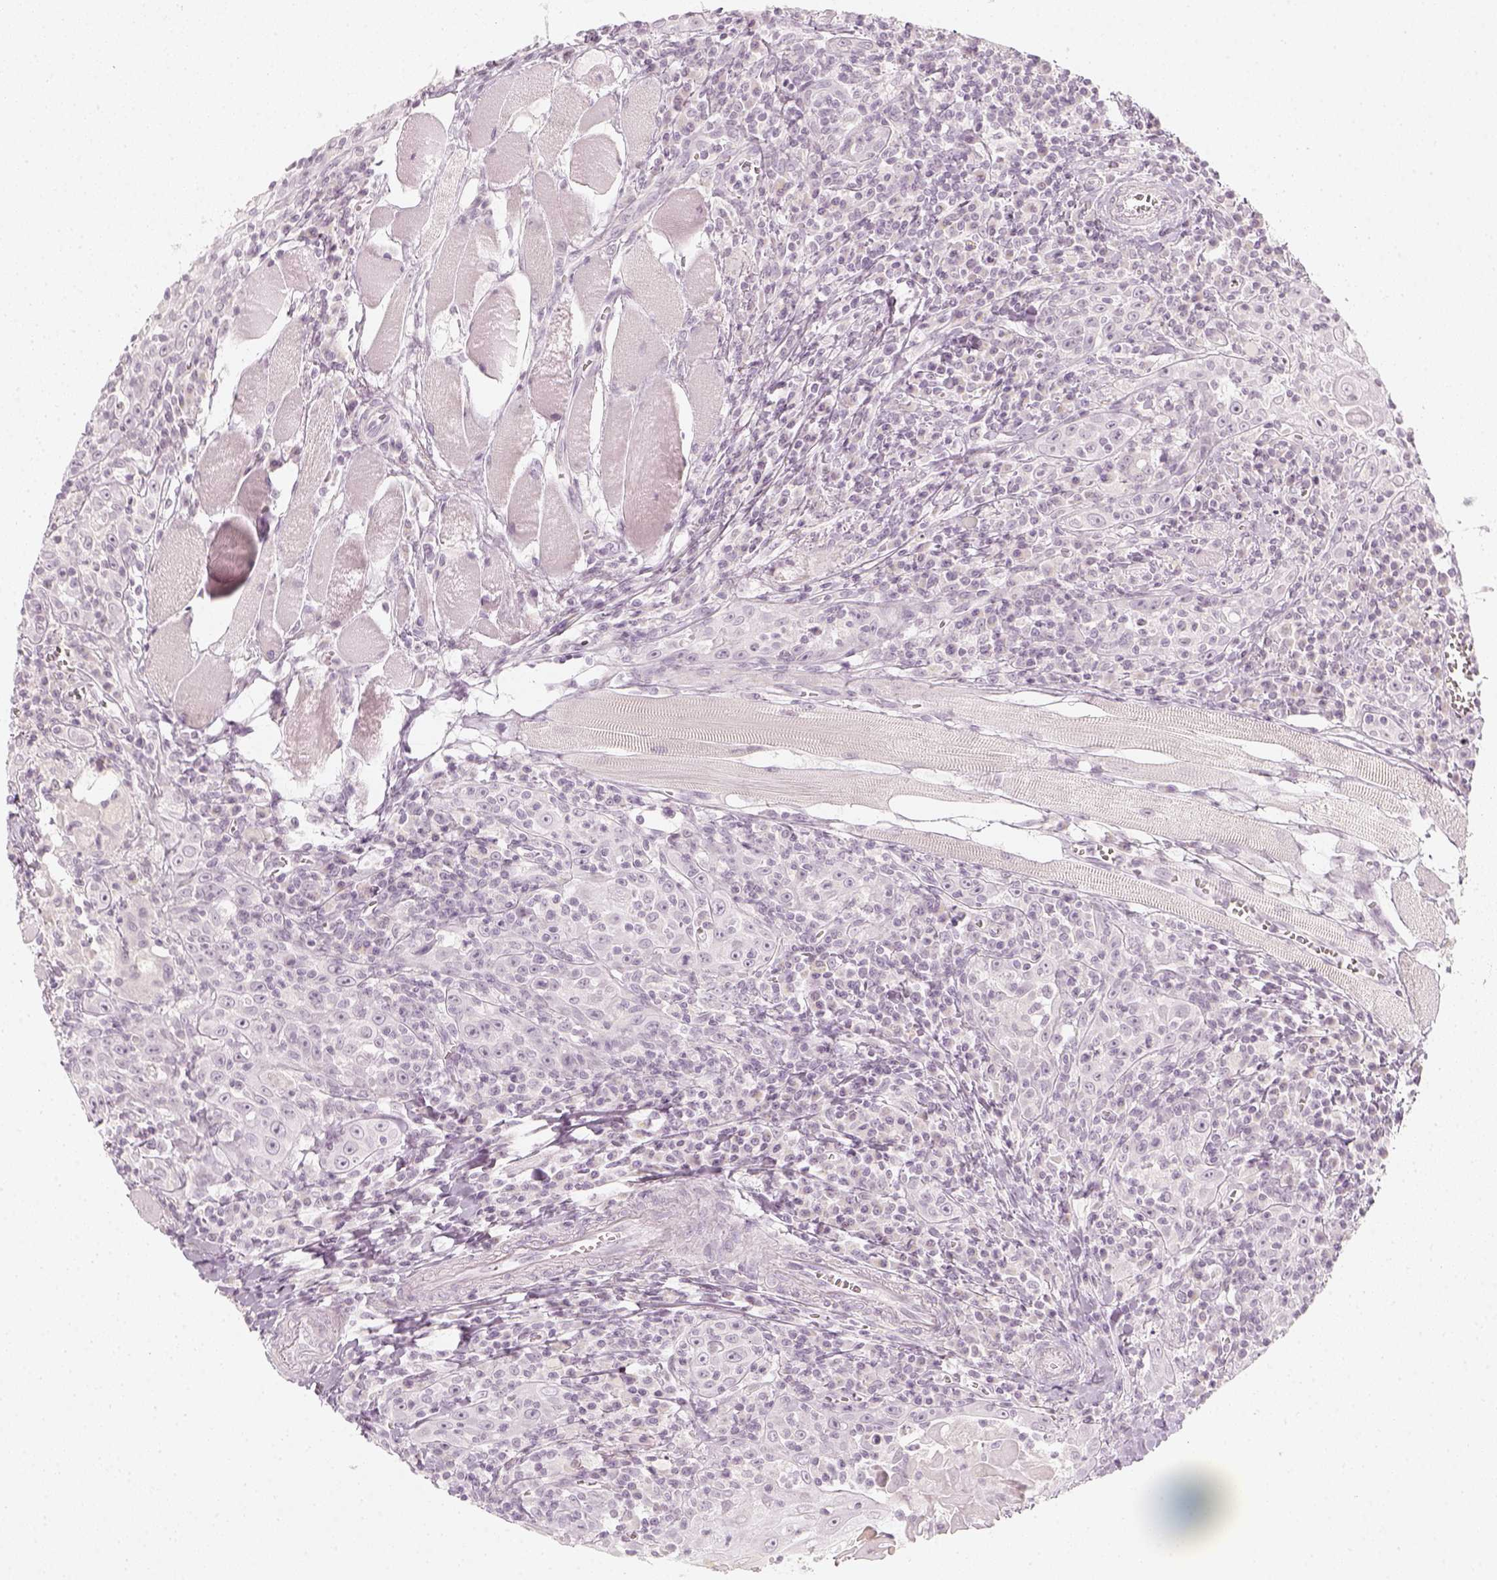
{"staining": {"intensity": "negative", "quantity": "none", "location": "none"}, "tissue": "head and neck cancer", "cell_type": "Tumor cells", "image_type": "cancer", "snomed": [{"axis": "morphology", "description": "Squamous cell carcinoma, NOS"}, {"axis": "topography", "description": "Head-Neck"}], "caption": "High magnification brightfield microscopy of head and neck cancer stained with DAB (3,3'-diaminobenzidine) (brown) and counterstained with hematoxylin (blue): tumor cells show no significant positivity.", "gene": "KRT25", "patient": {"sex": "male", "age": 52}}